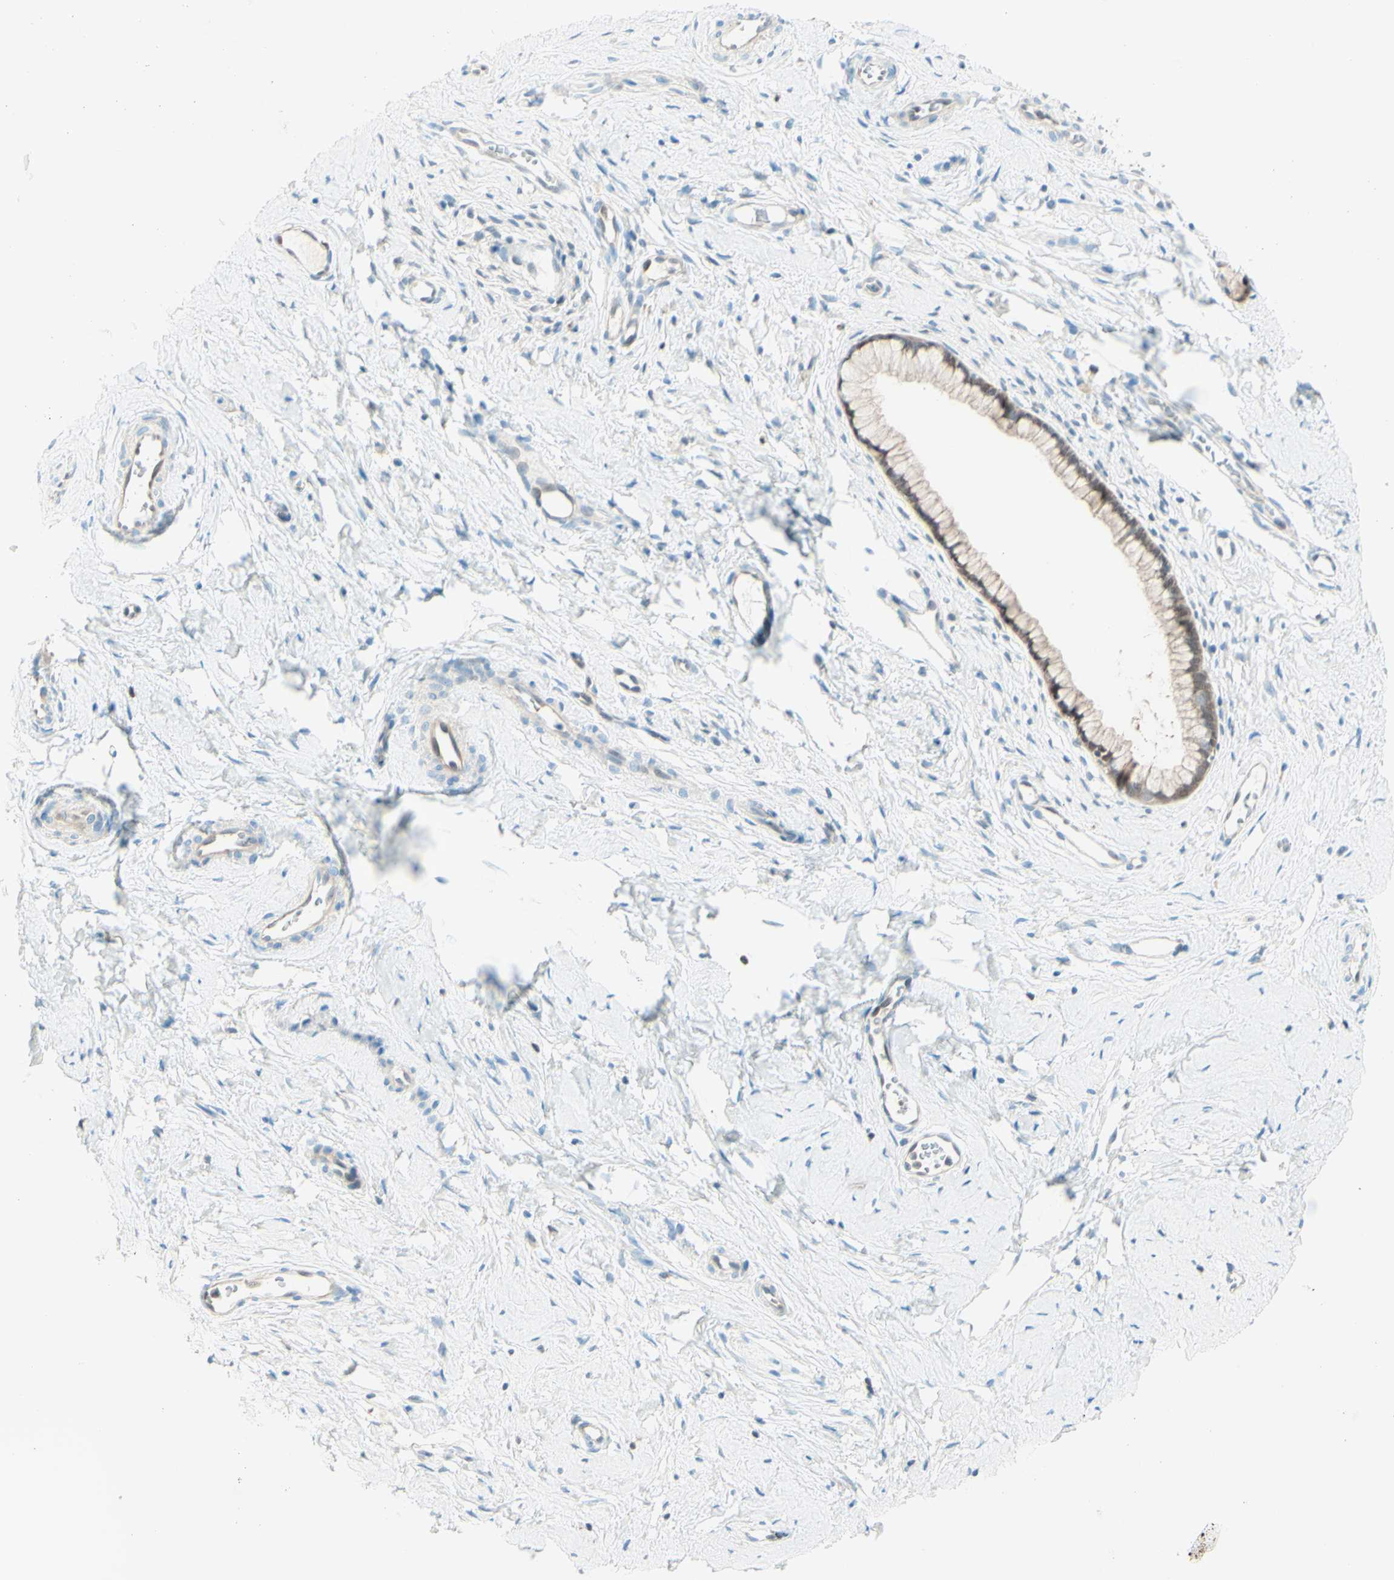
{"staining": {"intensity": "weak", "quantity": ">75%", "location": "nuclear"}, "tissue": "cervix", "cell_type": "Glandular cells", "image_type": "normal", "snomed": [{"axis": "morphology", "description": "Normal tissue, NOS"}, {"axis": "topography", "description": "Cervix"}], "caption": "Benign cervix was stained to show a protein in brown. There is low levels of weak nuclear staining in about >75% of glandular cells. The protein of interest is stained brown, and the nuclei are stained in blue (DAB IHC with brightfield microscopy, high magnification).", "gene": "UPK3B", "patient": {"sex": "female", "age": 65}}